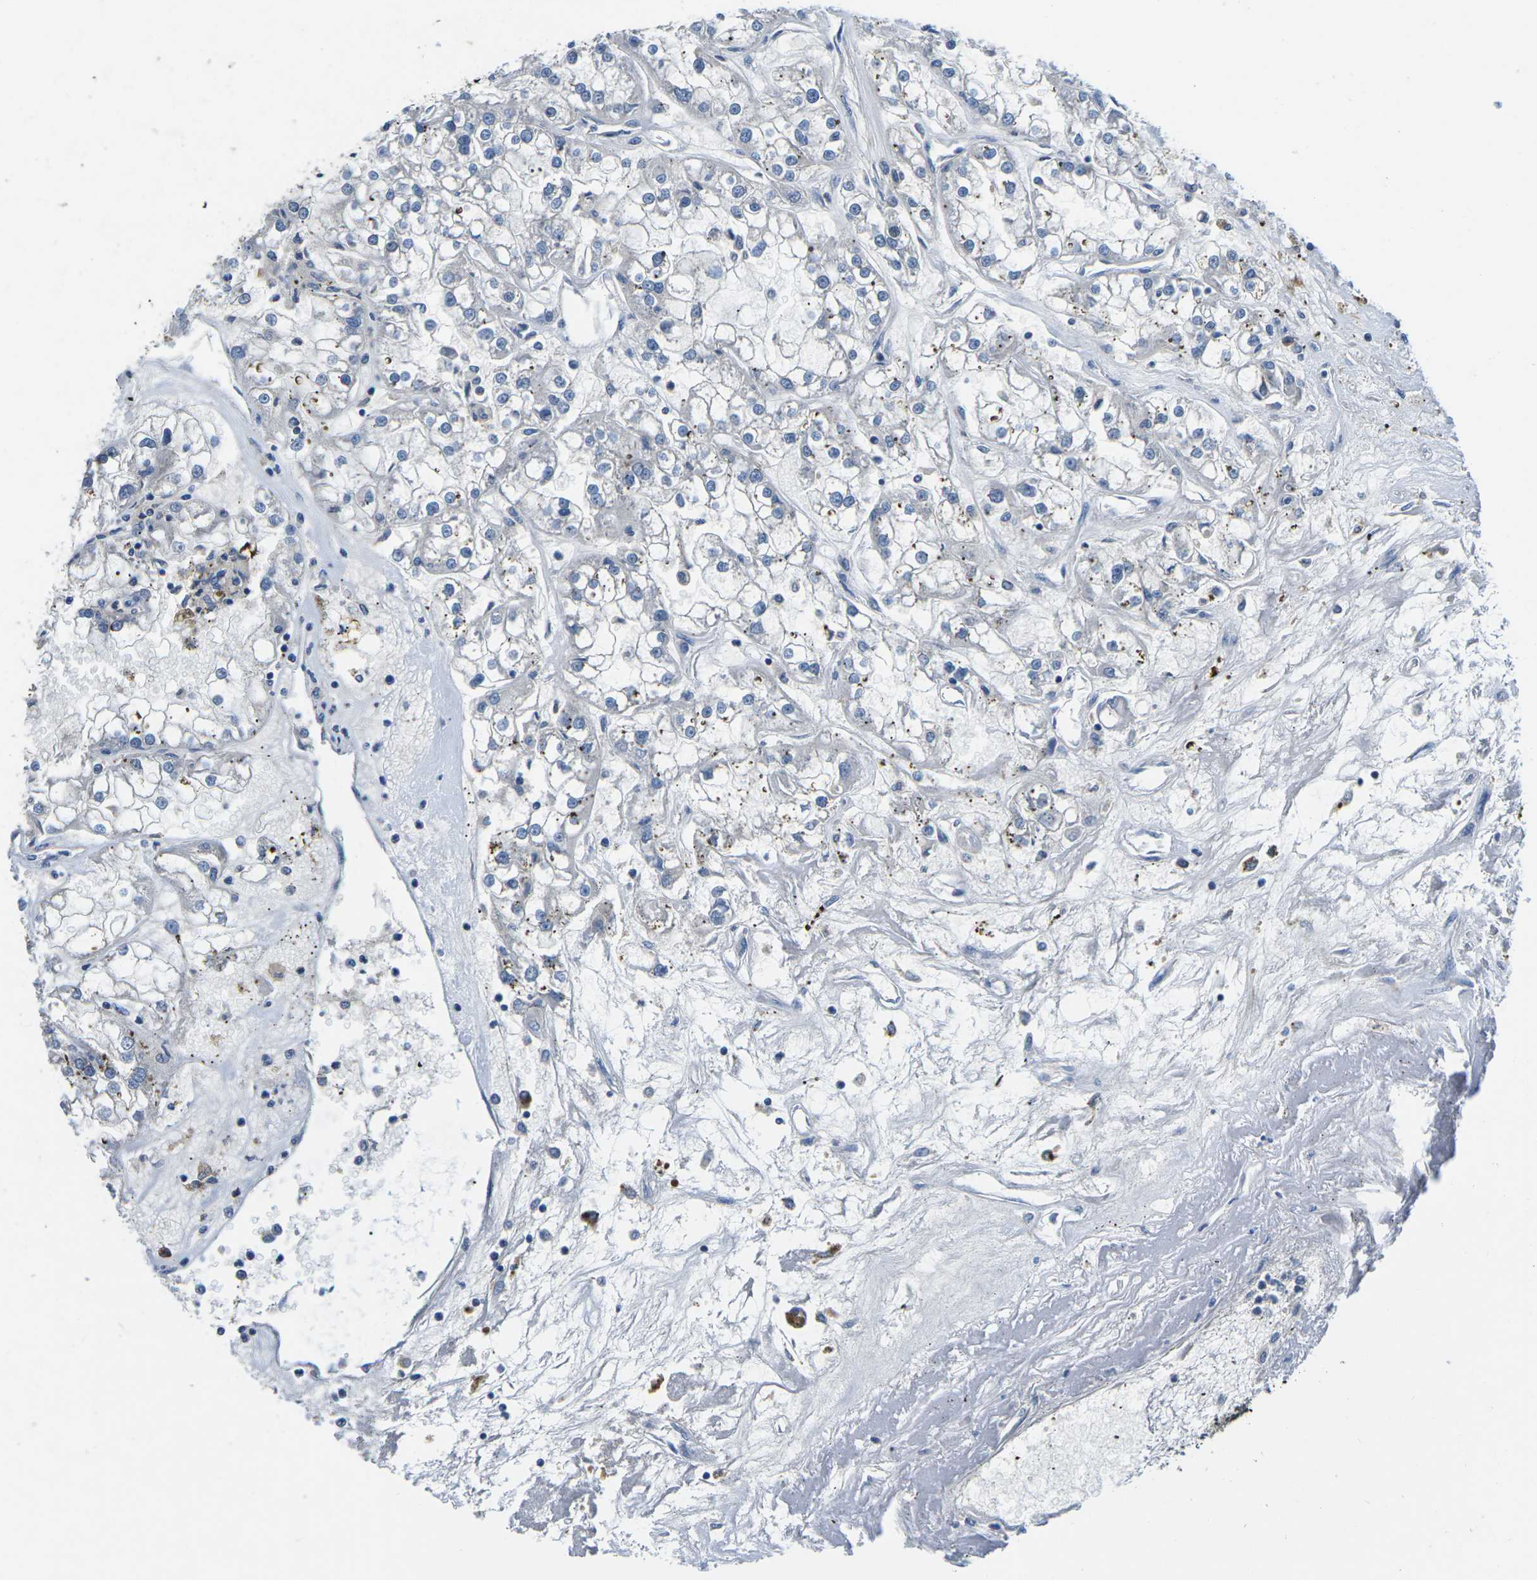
{"staining": {"intensity": "weak", "quantity": "<25%", "location": "cytoplasmic/membranous"}, "tissue": "renal cancer", "cell_type": "Tumor cells", "image_type": "cancer", "snomed": [{"axis": "morphology", "description": "Adenocarcinoma, NOS"}, {"axis": "topography", "description": "Kidney"}], "caption": "The photomicrograph reveals no staining of tumor cells in renal cancer (adenocarcinoma). The staining is performed using DAB brown chromogen with nuclei counter-stained in using hematoxylin.", "gene": "PDCD6IP", "patient": {"sex": "female", "age": 52}}